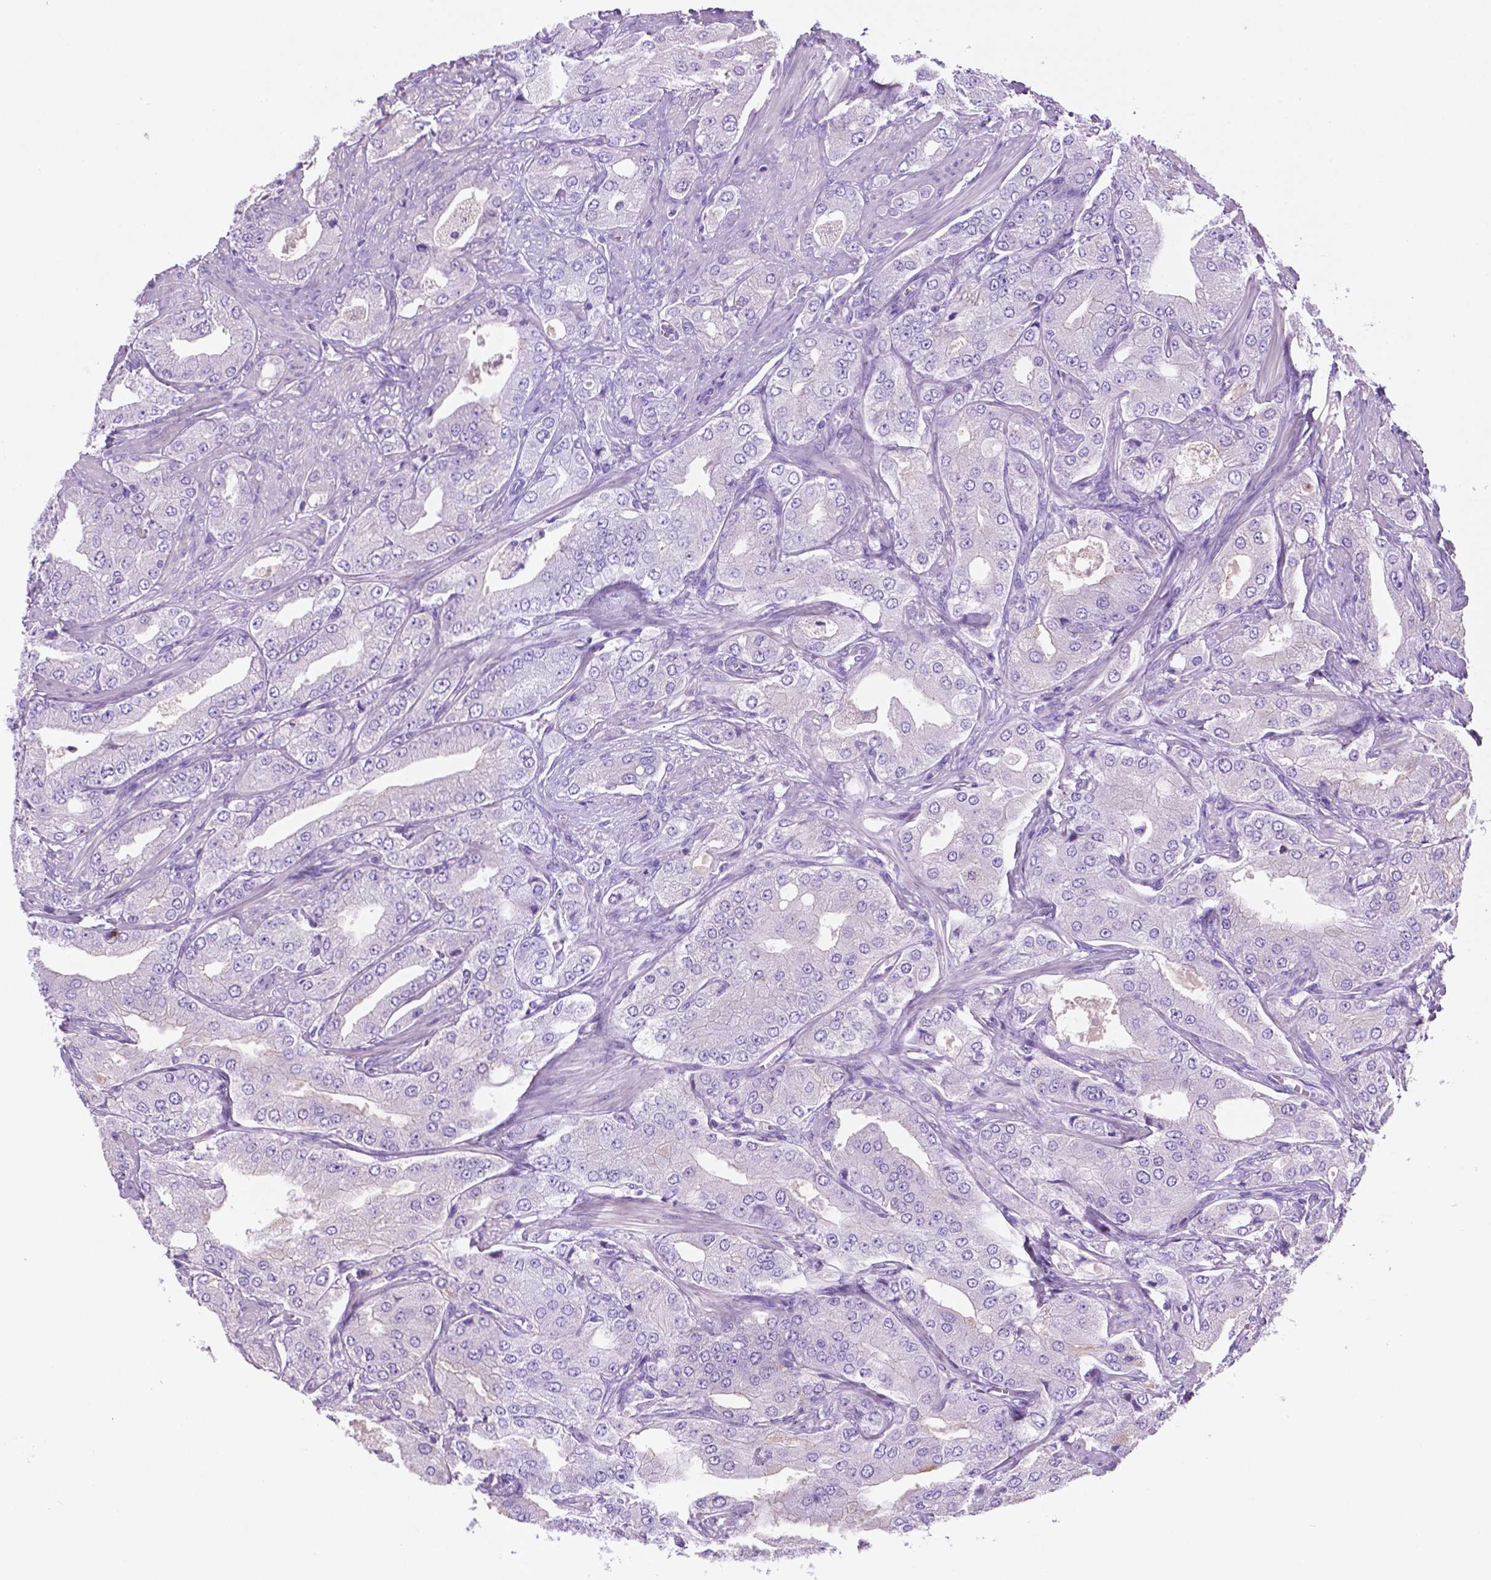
{"staining": {"intensity": "negative", "quantity": "none", "location": "none"}, "tissue": "prostate cancer", "cell_type": "Tumor cells", "image_type": "cancer", "snomed": [{"axis": "morphology", "description": "Adenocarcinoma, Low grade"}, {"axis": "topography", "description": "Prostate"}], "caption": "A photomicrograph of prostate cancer stained for a protein displays no brown staining in tumor cells.", "gene": "POU4F1", "patient": {"sex": "male", "age": 60}}